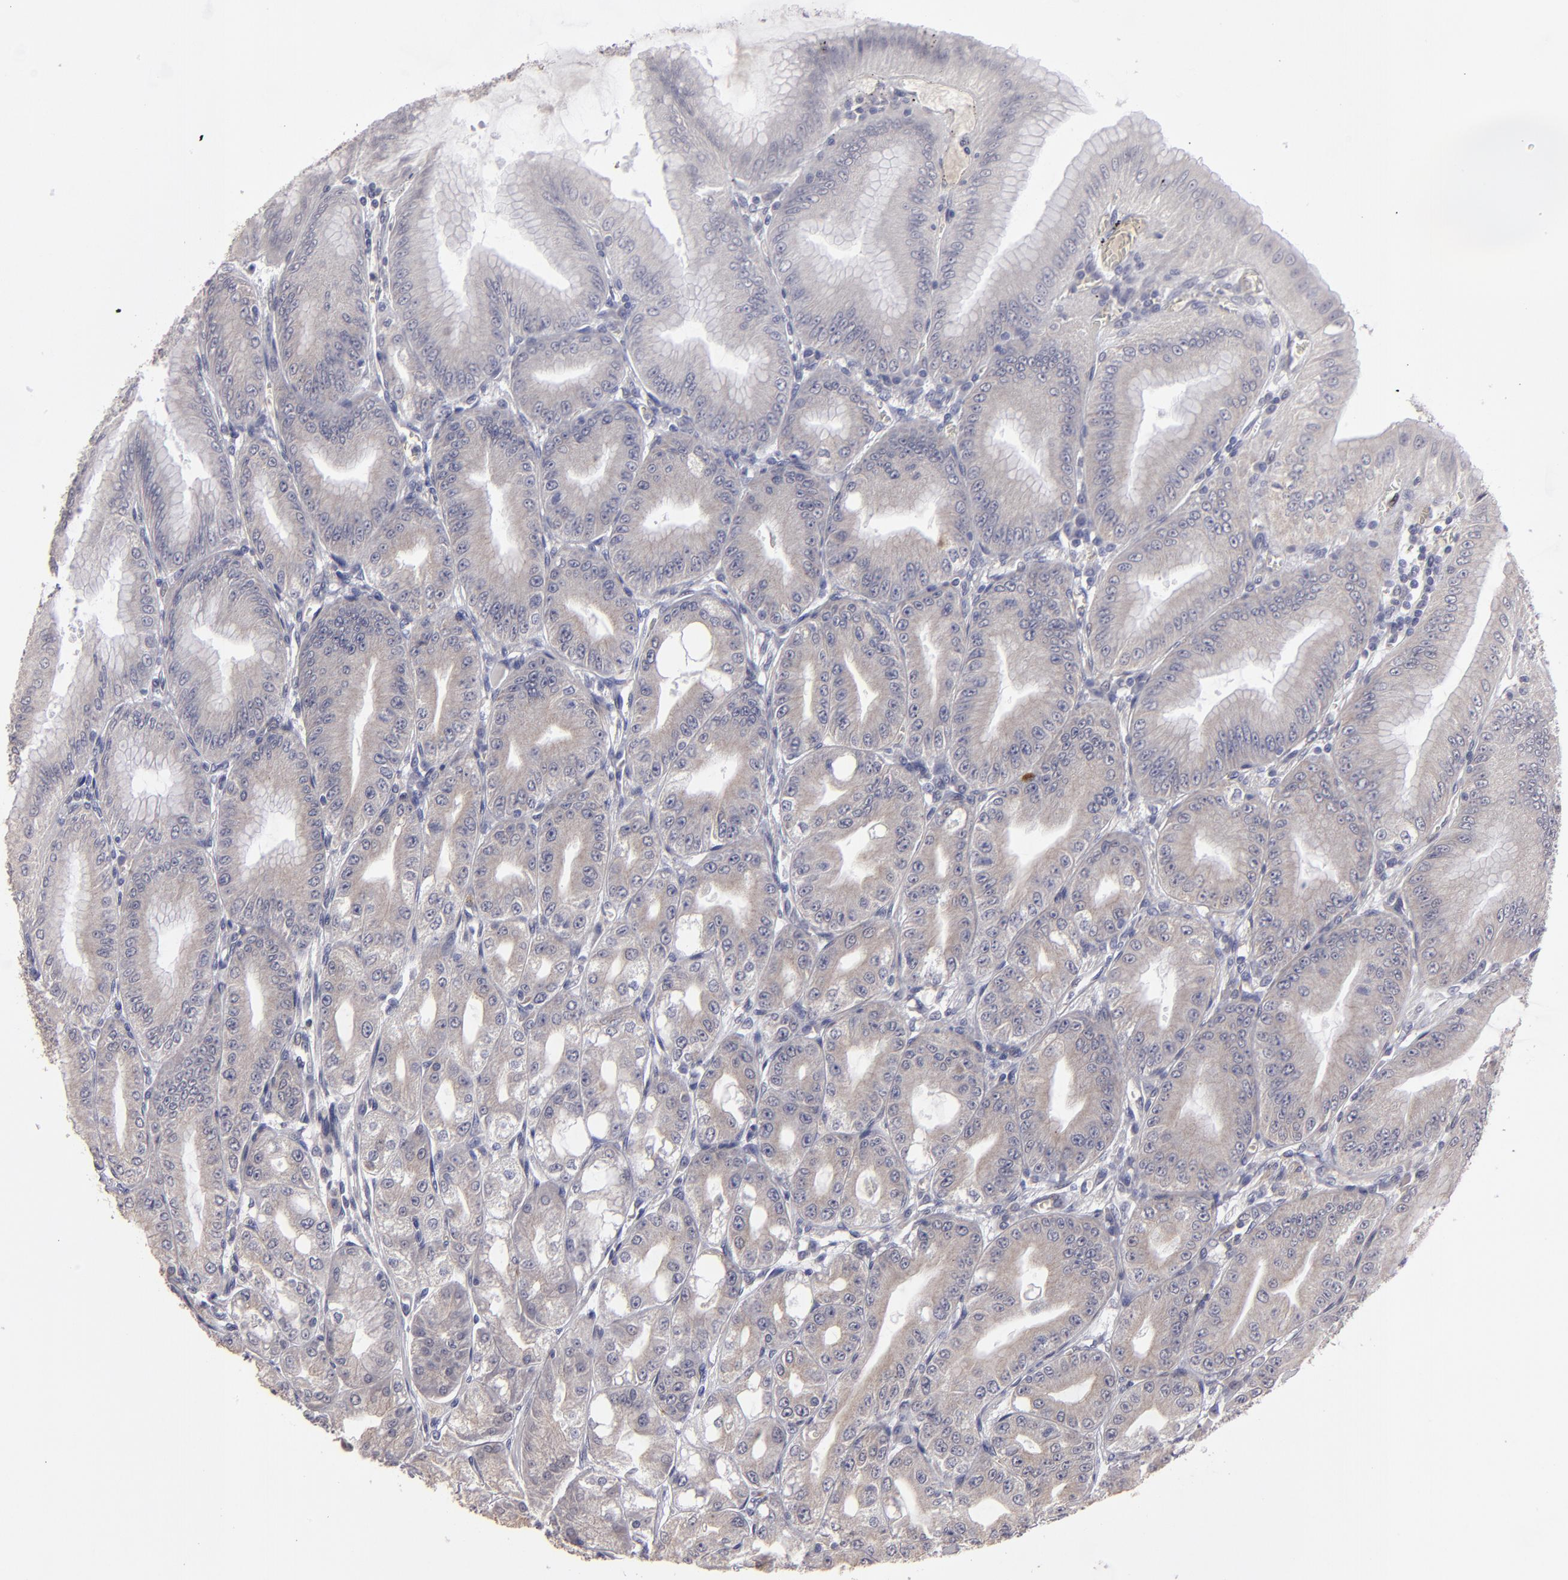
{"staining": {"intensity": "weak", "quantity": "25%-75%", "location": "cytoplasmic/membranous"}, "tissue": "stomach", "cell_type": "Glandular cells", "image_type": "normal", "snomed": [{"axis": "morphology", "description": "Normal tissue, NOS"}, {"axis": "topography", "description": "Stomach, lower"}], "caption": "A low amount of weak cytoplasmic/membranous positivity is appreciated in about 25%-75% of glandular cells in normal stomach. The staining is performed using DAB (3,3'-diaminobenzidine) brown chromogen to label protein expression. The nuclei are counter-stained blue using hematoxylin.", "gene": "ZNF175", "patient": {"sex": "male", "age": 71}}